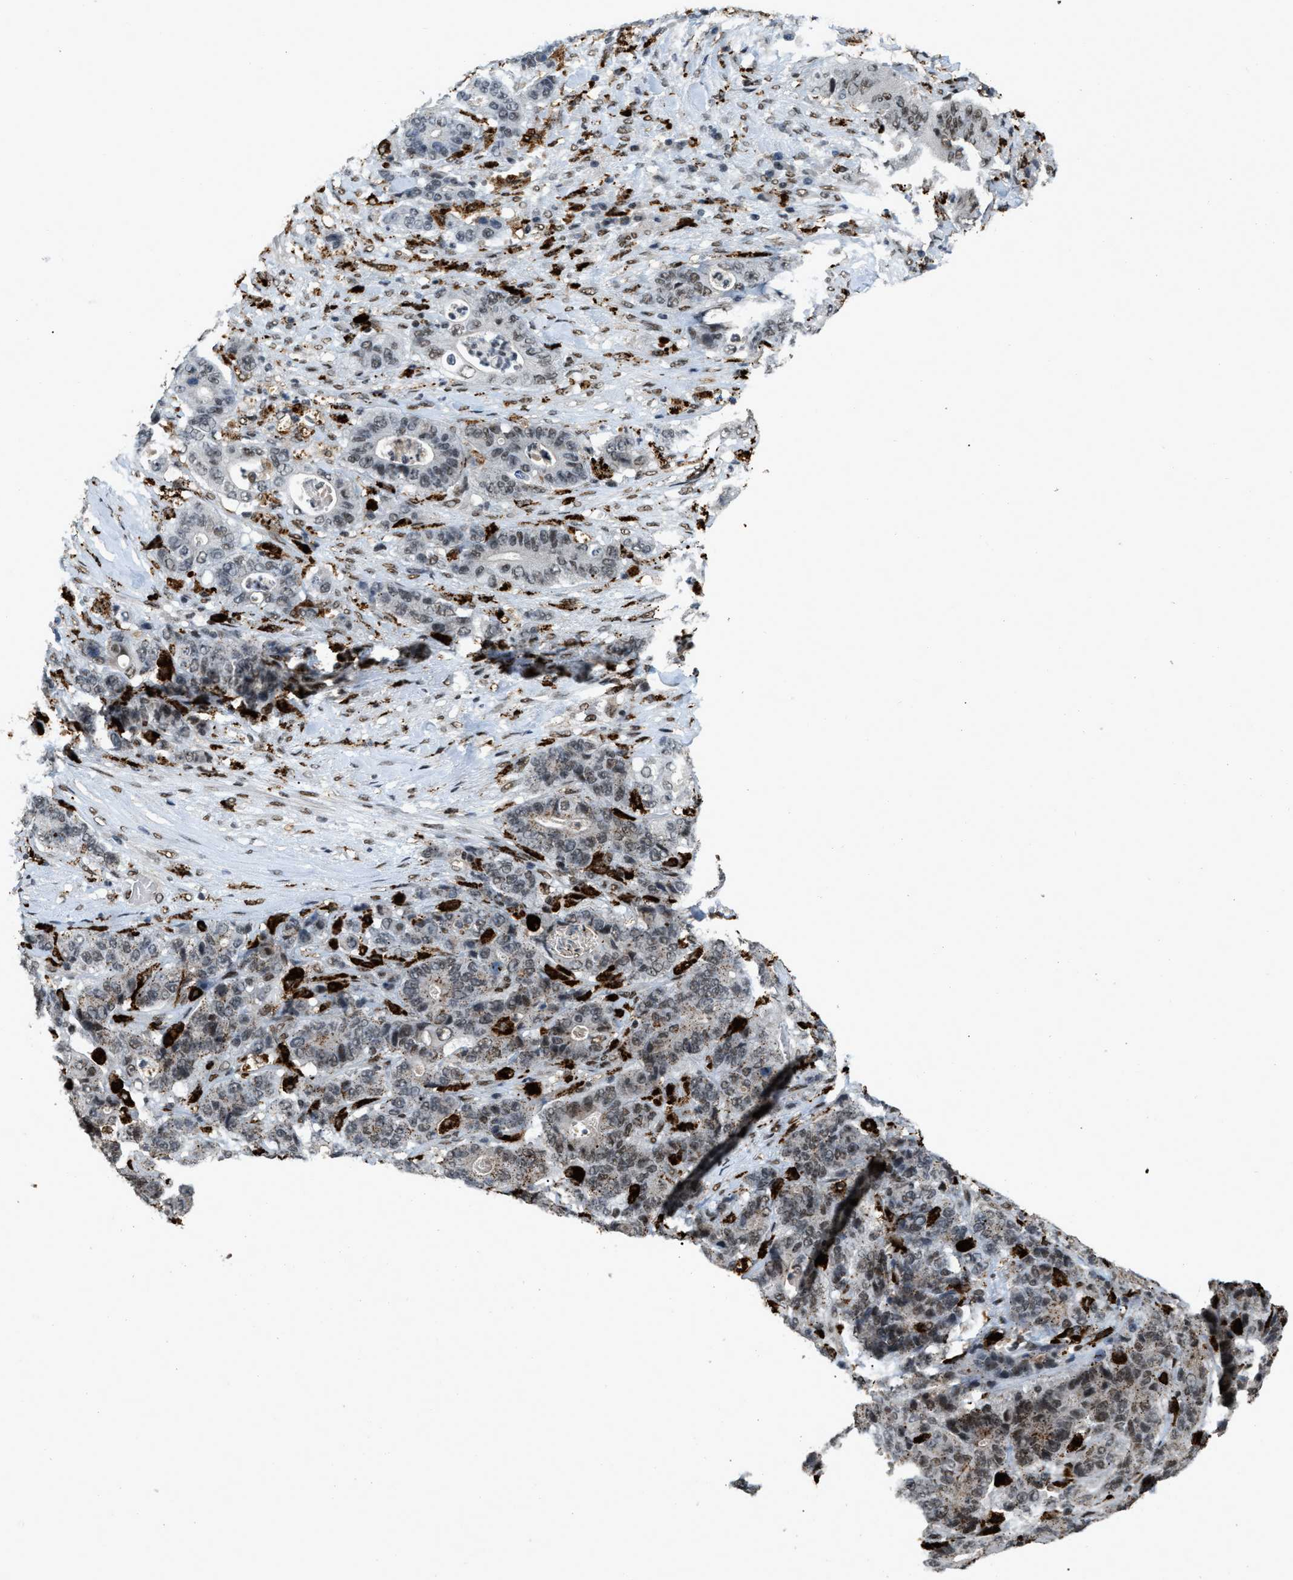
{"staining": {"intensity": "weak", "quantity": "25%-75%", "location": "nuclear"}, "tissue": "stomach cancer", "cell_type": "Tumor cells", "image_type": "cancer", "snomed": [{"axis": "morphology", "description": "Adenocarcinoma, NOS"}, {"axis": "topography", "description": "Stomach"}], "caption": "The immunohistochemical stain labels weak nuclear positivity in tumor cells of stomach cancer tissue.", "gene": "NUMA1", "patient": {"sex": "female", "age": 73}}